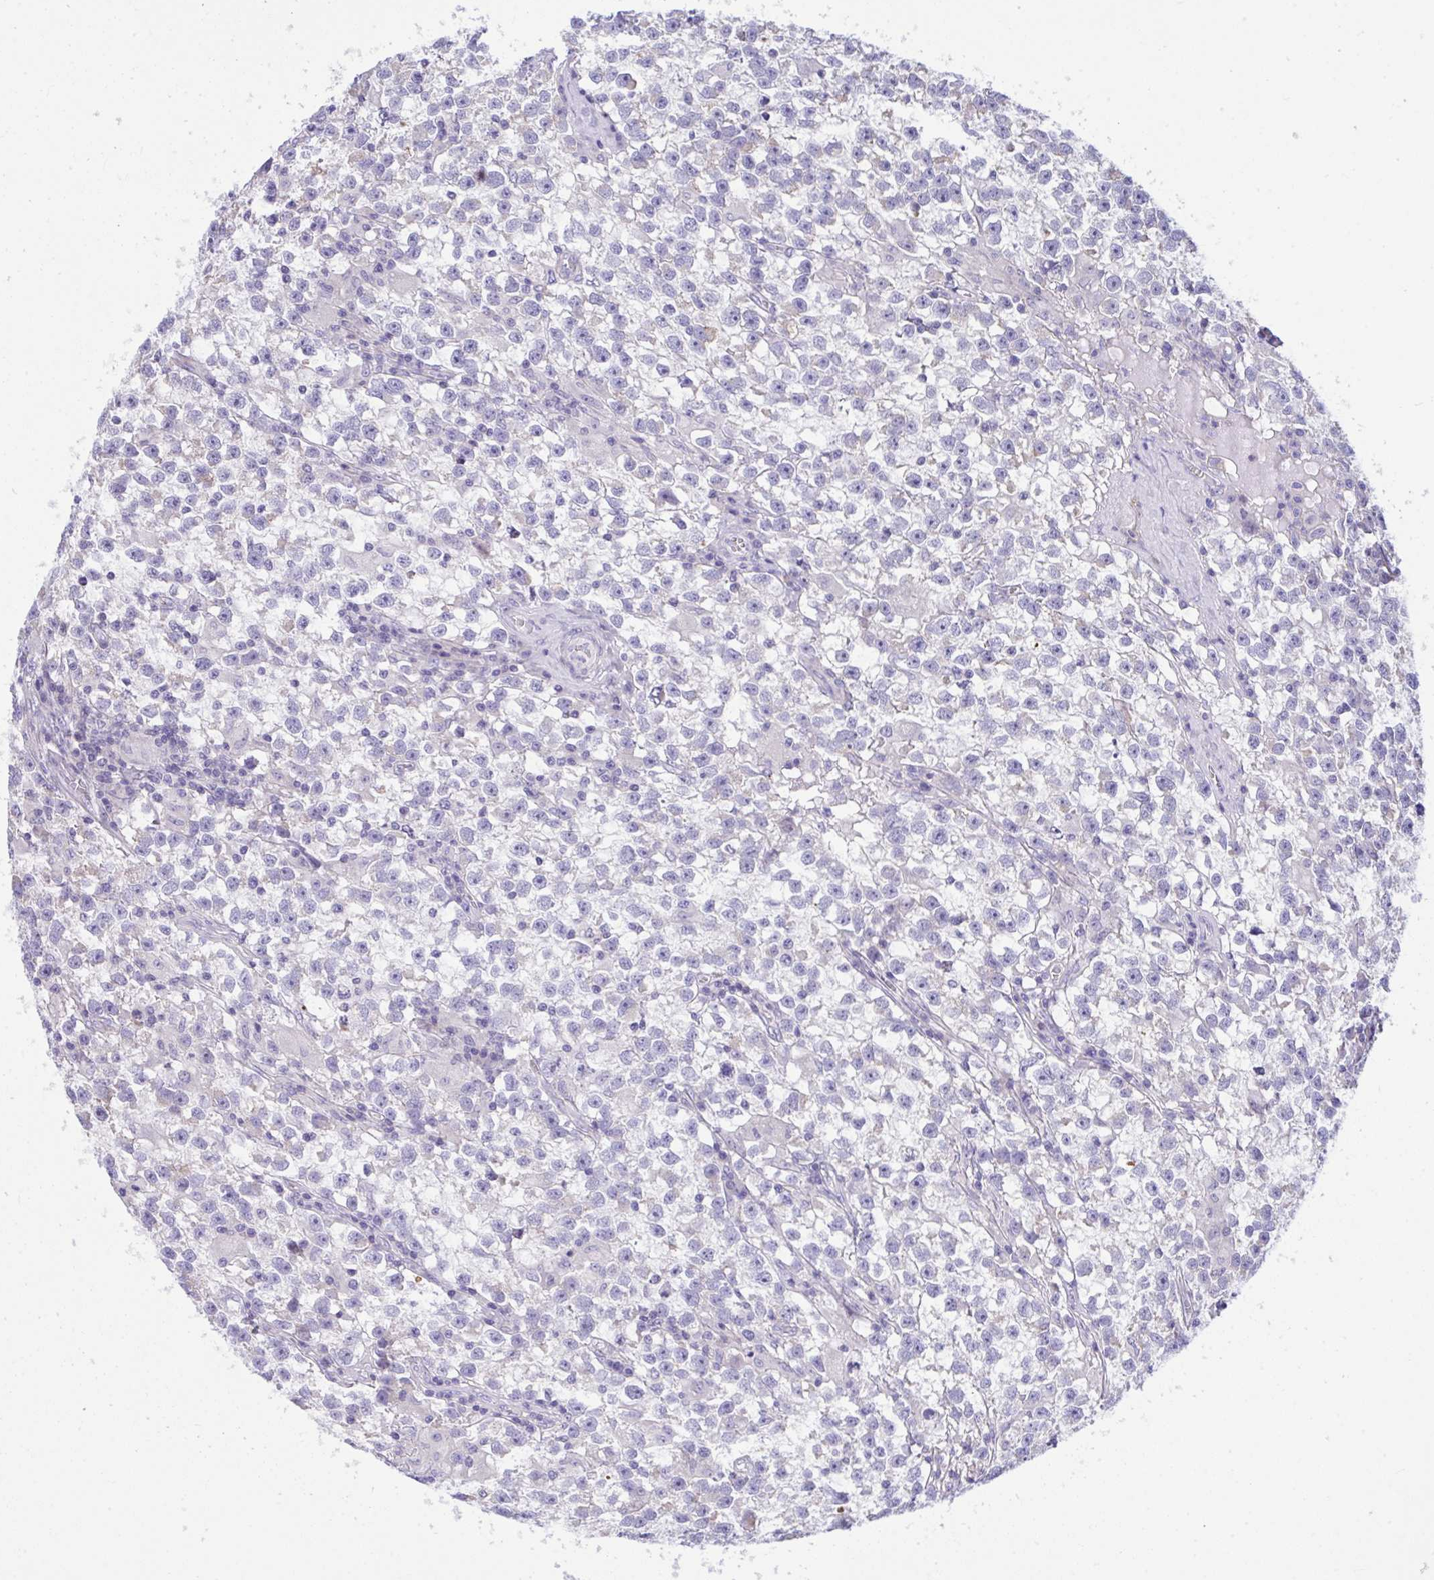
{"staining": {"intensity": "negative", "quantity": "none", "location": "none"}, "tissue": "testis cancer", "cell_type": "Tumor cells", "image_type": "cancer", "snomed": [{"axis": "morphology", "description": "Seminoma, NOS"}, {"axis": "topography", "description": "Testis"}], "caption": "This is an immunohistochemistry (IHC) photomicrograph of seminoma (testis). There is no positivity in tumor cells.", "gene": "WDR97", "patient": {"sex": "male", "age": 31}}